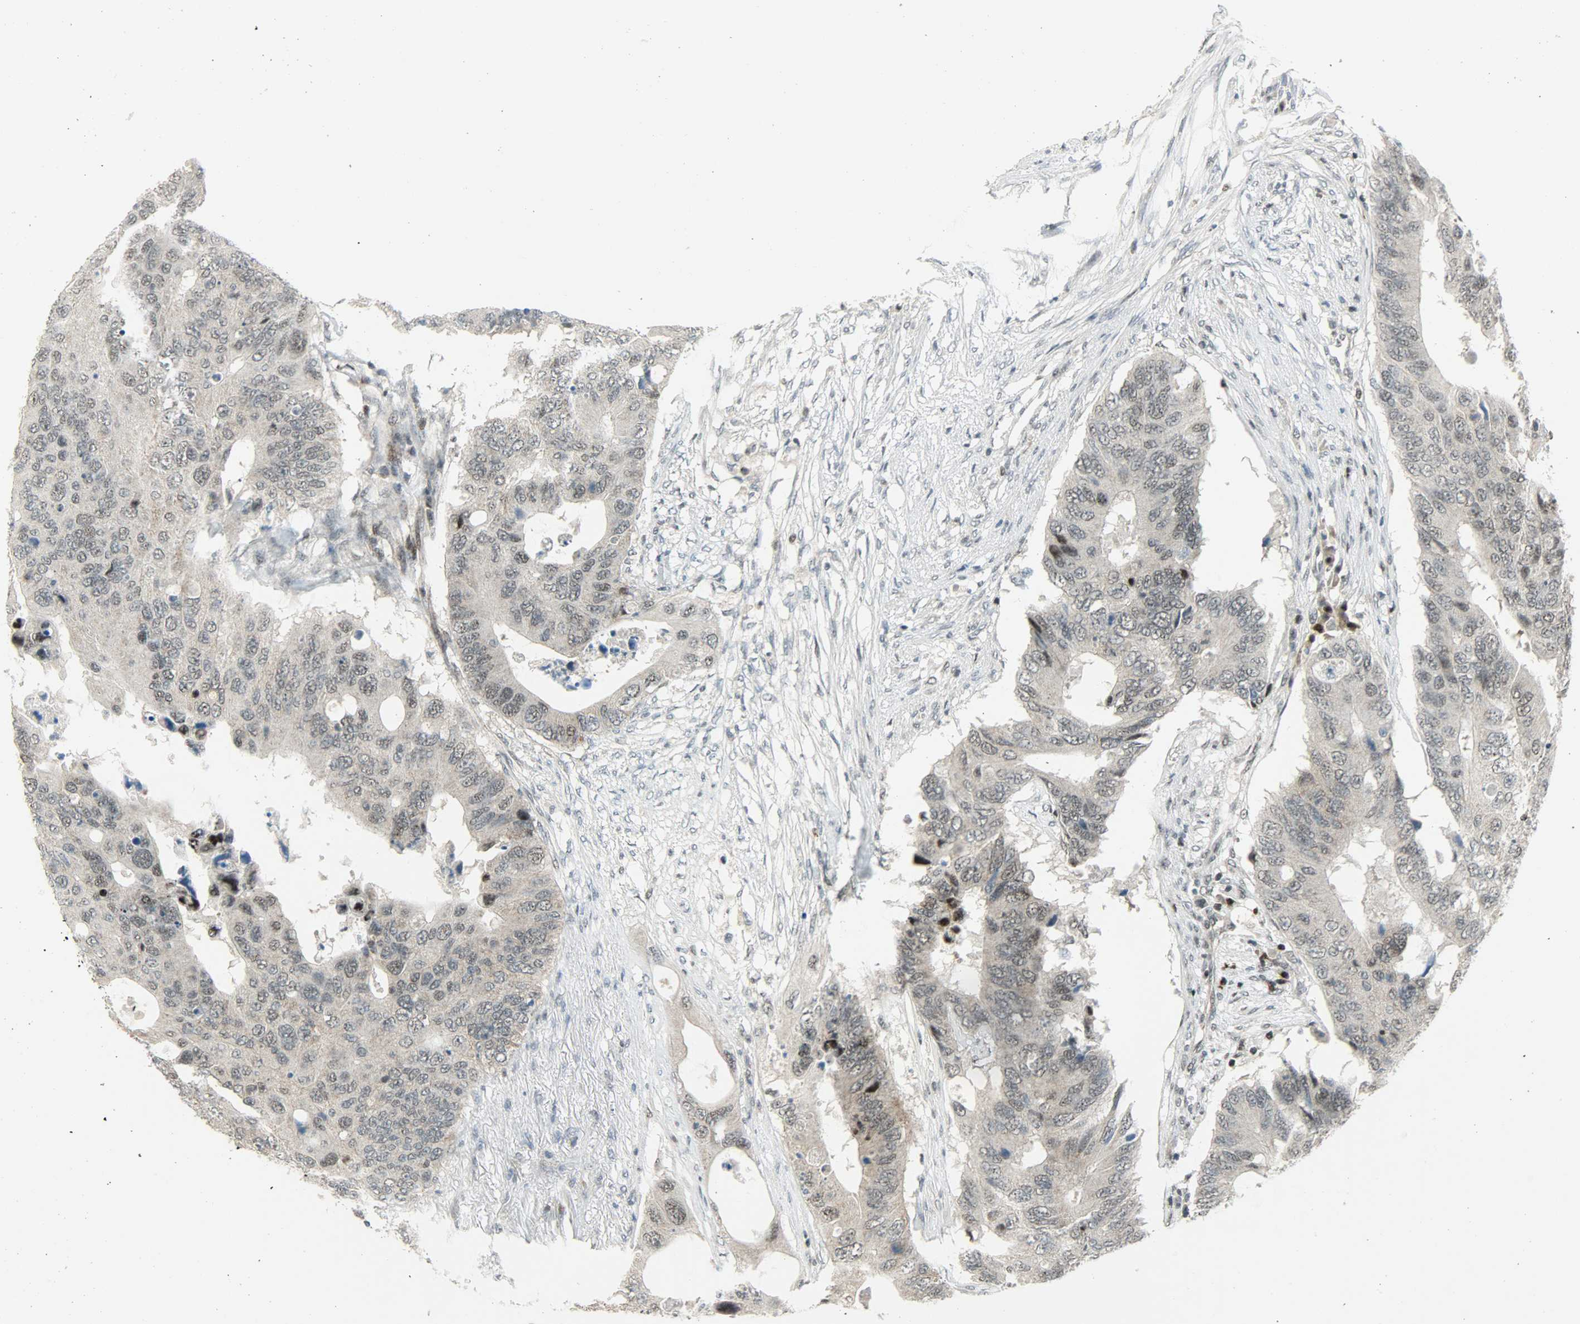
{"staining": {"intensity": "weak", "quantity": "<25%", "location": "nuclear"}, "tissue": "colorectal cancer", "cell_type": "Tumor cells", "image_type": "cancer", "snomed": [{"axis": "morphology", "description": "Adenocarcinoma, NOS"}, {"axis": "topography", "description": "Colon"}], "caption": "Immunohistochemistry of human adenocarcinoma (colorectal) exhibits no staining in tumor cells.", "gene": "IL15", "patient": {"sex": "male", "age": 71}}